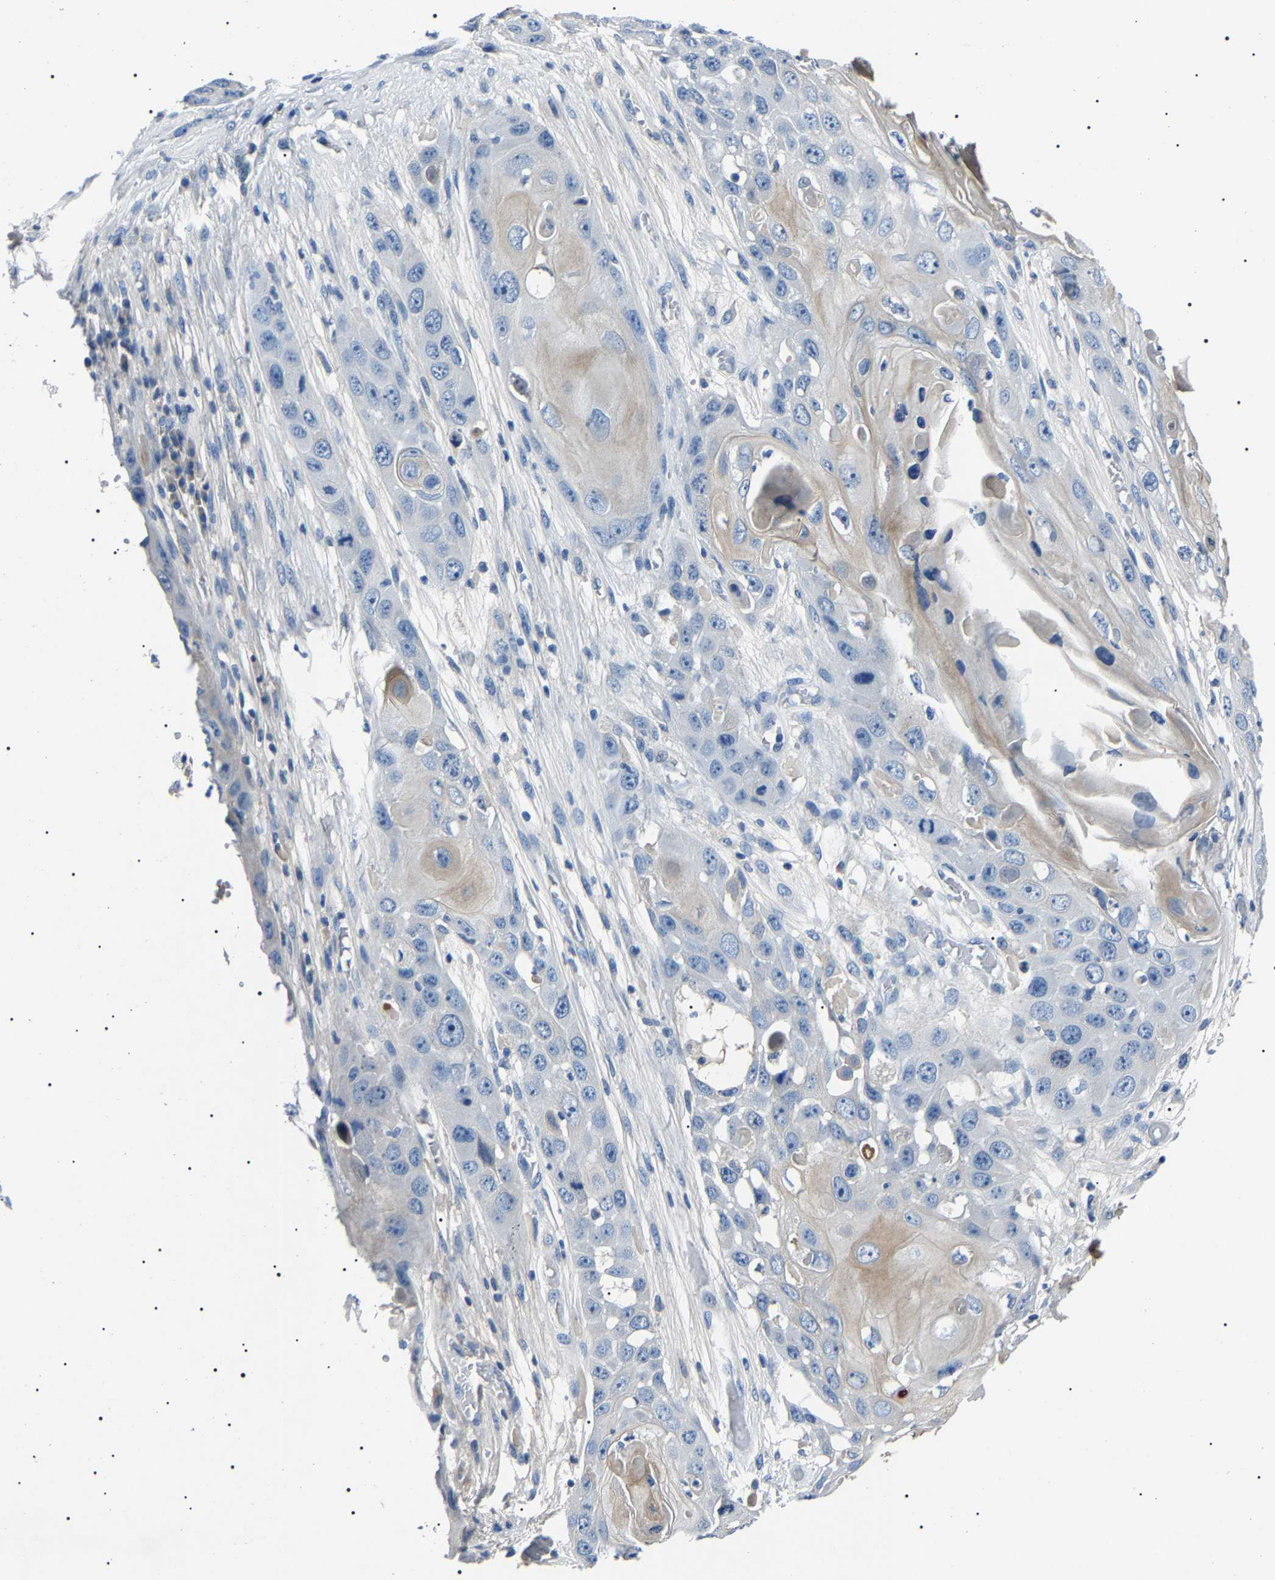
{"staining": {"intensity": "moderate", "quantity": "25%-75%", "location": "cytoplasmic/membranous"}, "tissue": "skin cancer", "cell_type": "Tumor cells", "image_type": "cancer", "snomed": [{"axis": "morphology", "description": "Squamous cell carcinoma, NOS"}, {"axis": "topography", "description": "Skin"}], "caption": "The histopathology image demonstrates immunohistochemical staining of skin cancer (squamous cell carcinoma). There is moderate cytoplasmic/membranous staining is present in approximately 25%-75% of tumor cells.", "gene": "KLK15", "patient": {"sex": "male", "age": 55}}